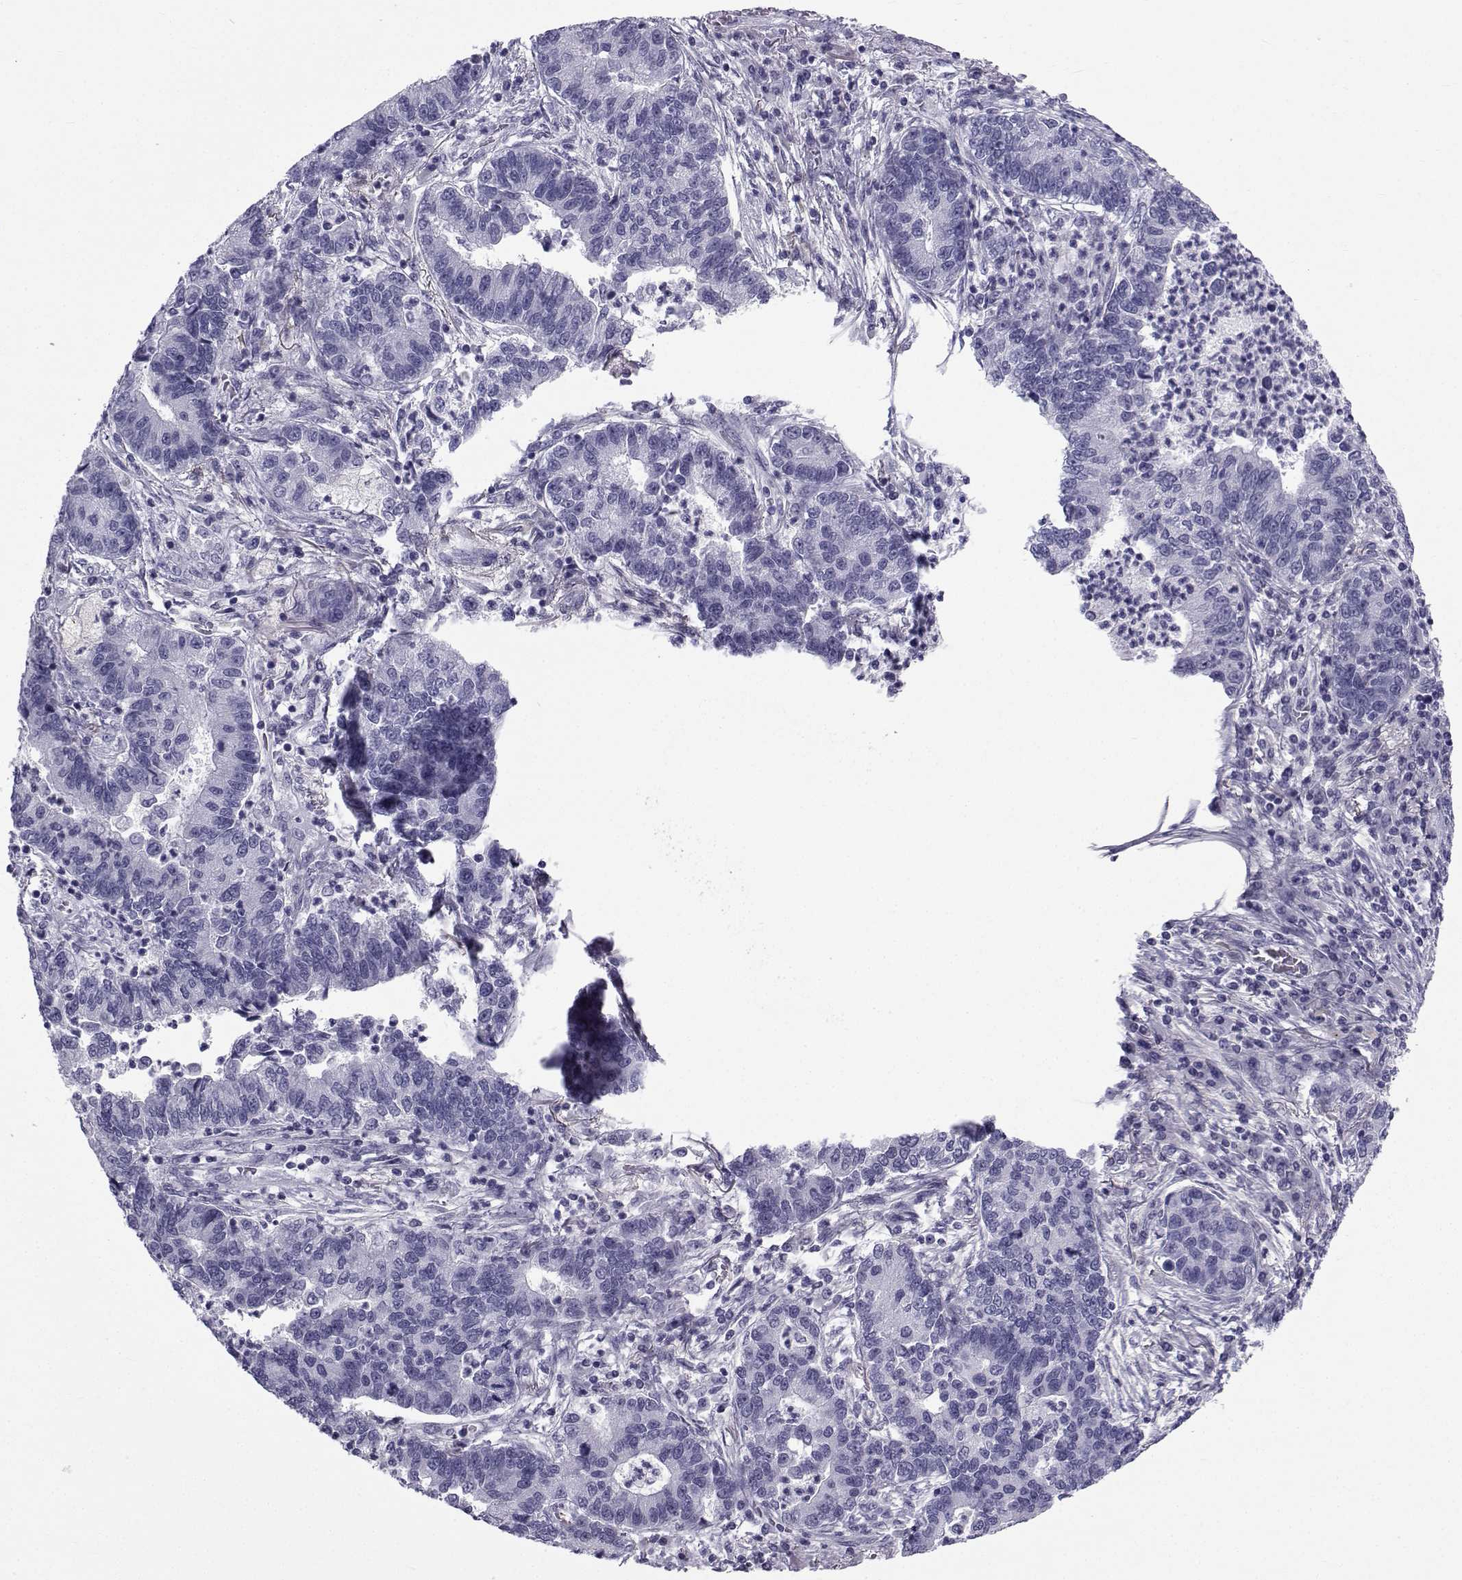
{"staining": {"intensity": "negative", "quantity": "none", "location": "none"}, "tissue": "lung cancer", "cell_type": "Tumor cells", "image_type": "cancer", "snomed": [{"axis": "morphology", "description": "Adenocarcinoma, NOS"}, {"axis": "topography", "description": "Lung"}], "caption": "High power microscopy histopathology image of an immunohistochemistry image of lung cancer (adenocarcinoma), revealing no significant expression in tumor cells. Nuclei are stained in blue.", "gene": "SPANXD", "patient": {"sex": "female", "age": 57}}